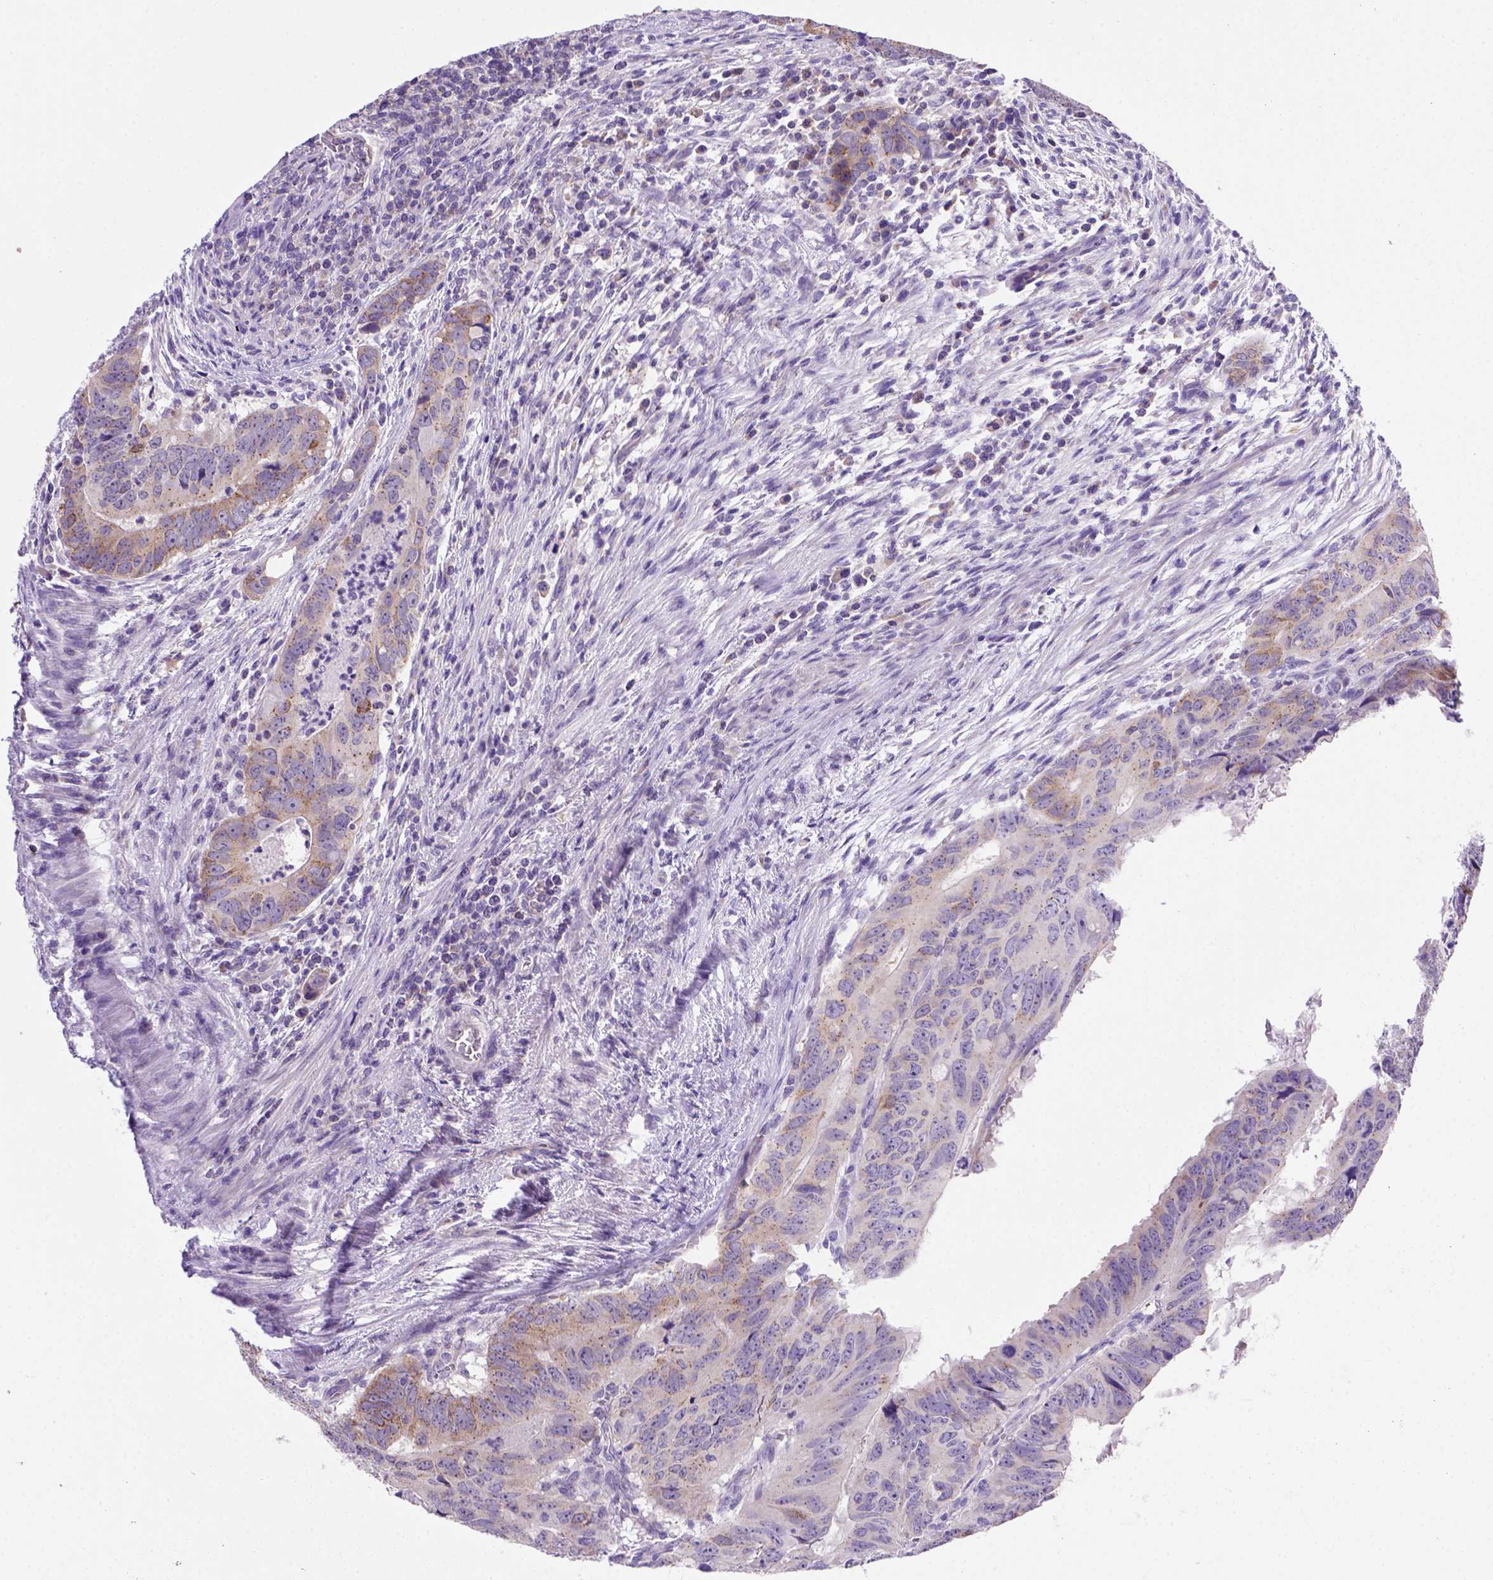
{"staining": {"intensity": "moderate", "quantity": "25%-75%", "location": "cytoplasmic/membranous"}, "tissue": "colorectal cancer", "cell_type": "Tumor cells", "image_type": "cancer", "snomed": [{"axis": "morphology", "description": "Adenocarcinoma, NOS"}, {"axis": "topography", "description": "Colon"}], "caption": "Immunohistochemical staining of human colorectal adenocarcinoma displays medium levels of moderate cytoplasmic/membranous positivity in approximately 25%-75% of tumor cells.", "gene": "FOXI1", "patient": {"sex": "male", "age": 79}}